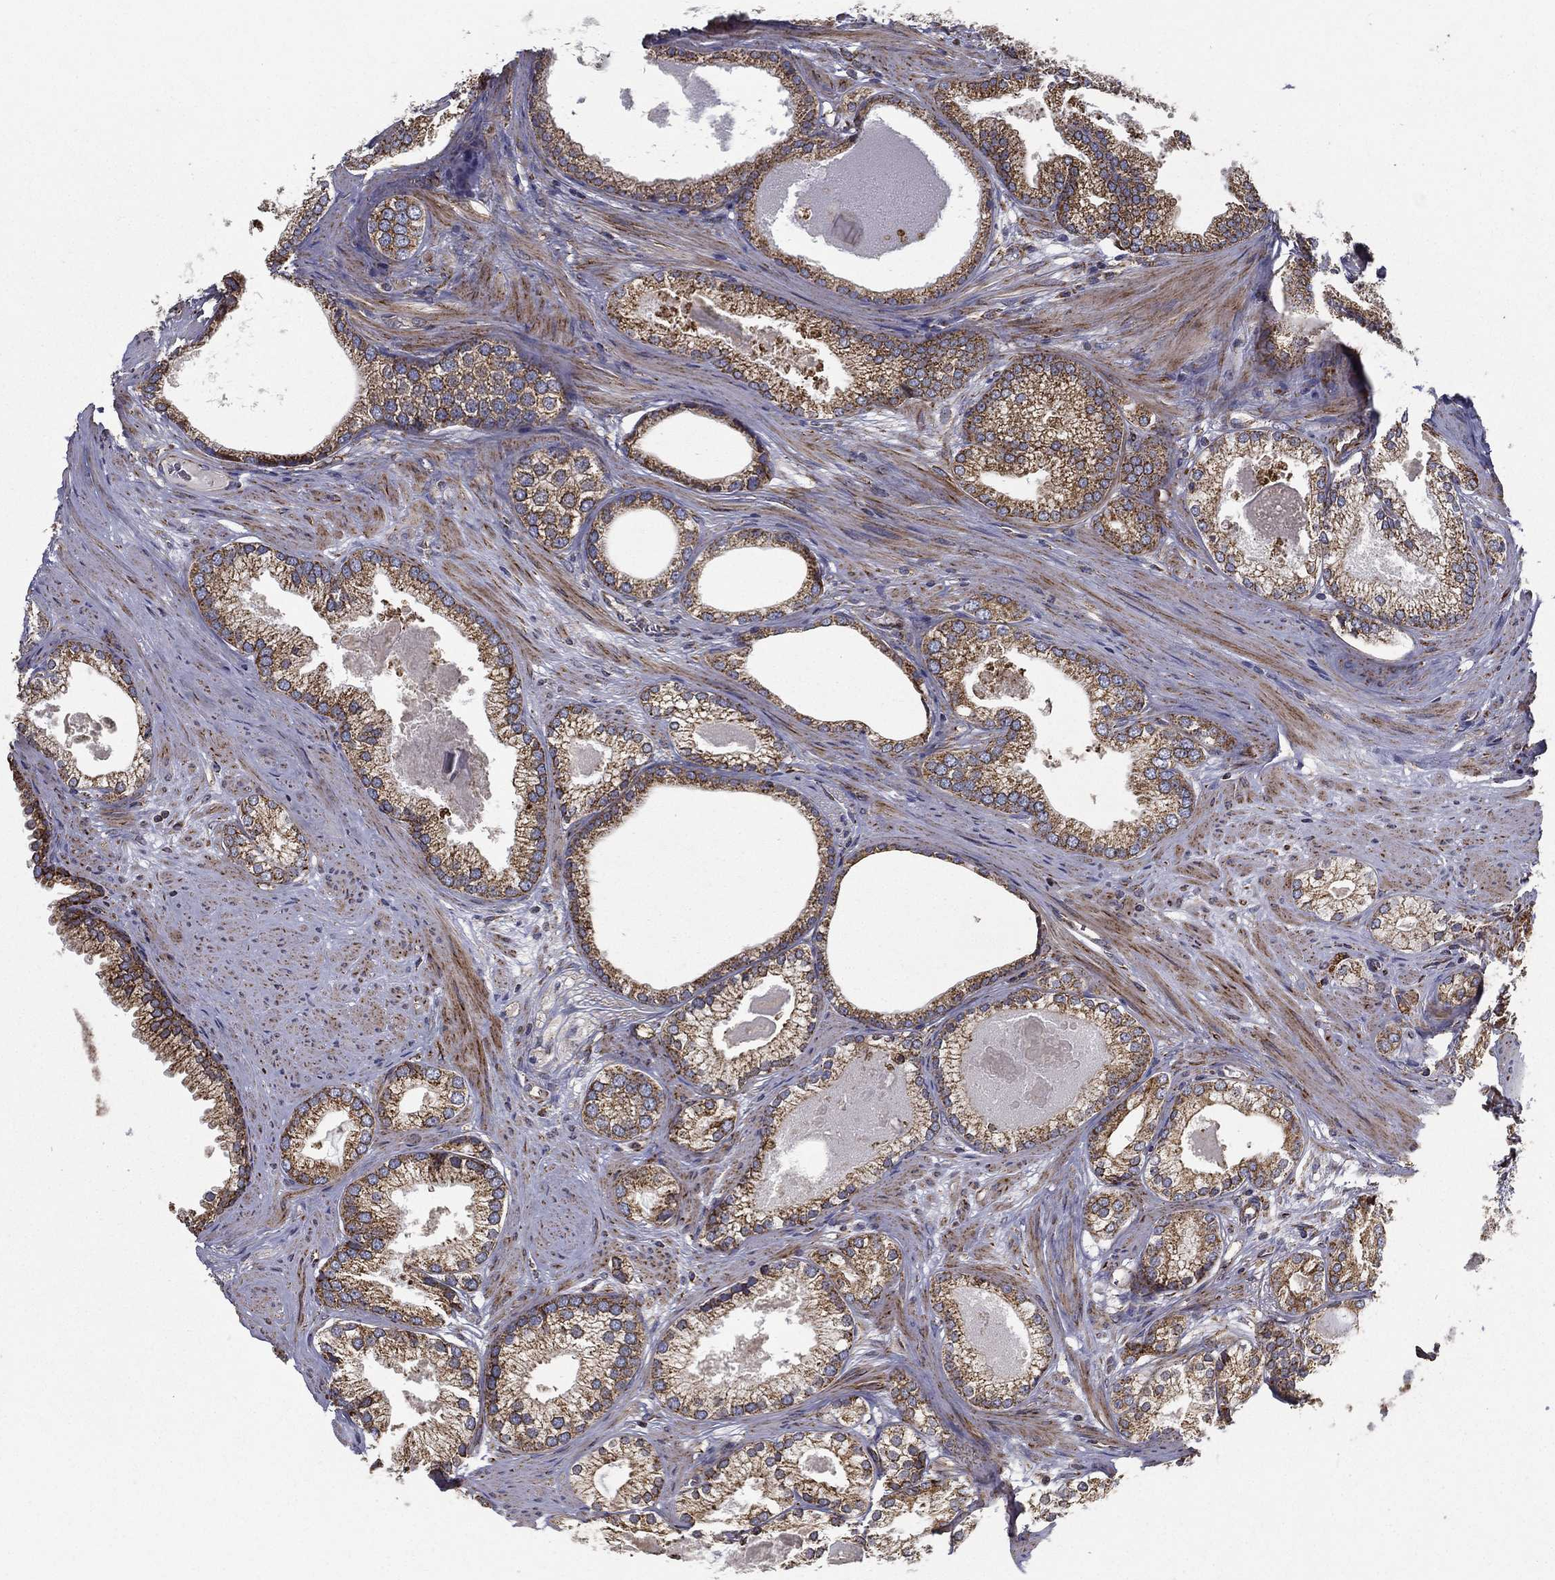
{"staining": {"intensity": "strong", "quantity": ">75%", "location": "cytoplasmic/membranous"}, "tissue": "prostate cancer", "cell_type": "Tumor cells", "image_type": "cancer", "snomed": [{"axis": "morphology", "description": "Adenocarcinoma, High grade"}, {"axis": "topography", "description": "Prostate and seminal vesicle, NOS"}], "caption": "Immunohistochemical staining of high-grade adenocarcinoma (prostate) shows high levels of strong cytoplasmic/membranous expression in approximately >75% of tumor cells.", "gene": "MT-CYB", "patient": {"sex": "male", "age": 62}}